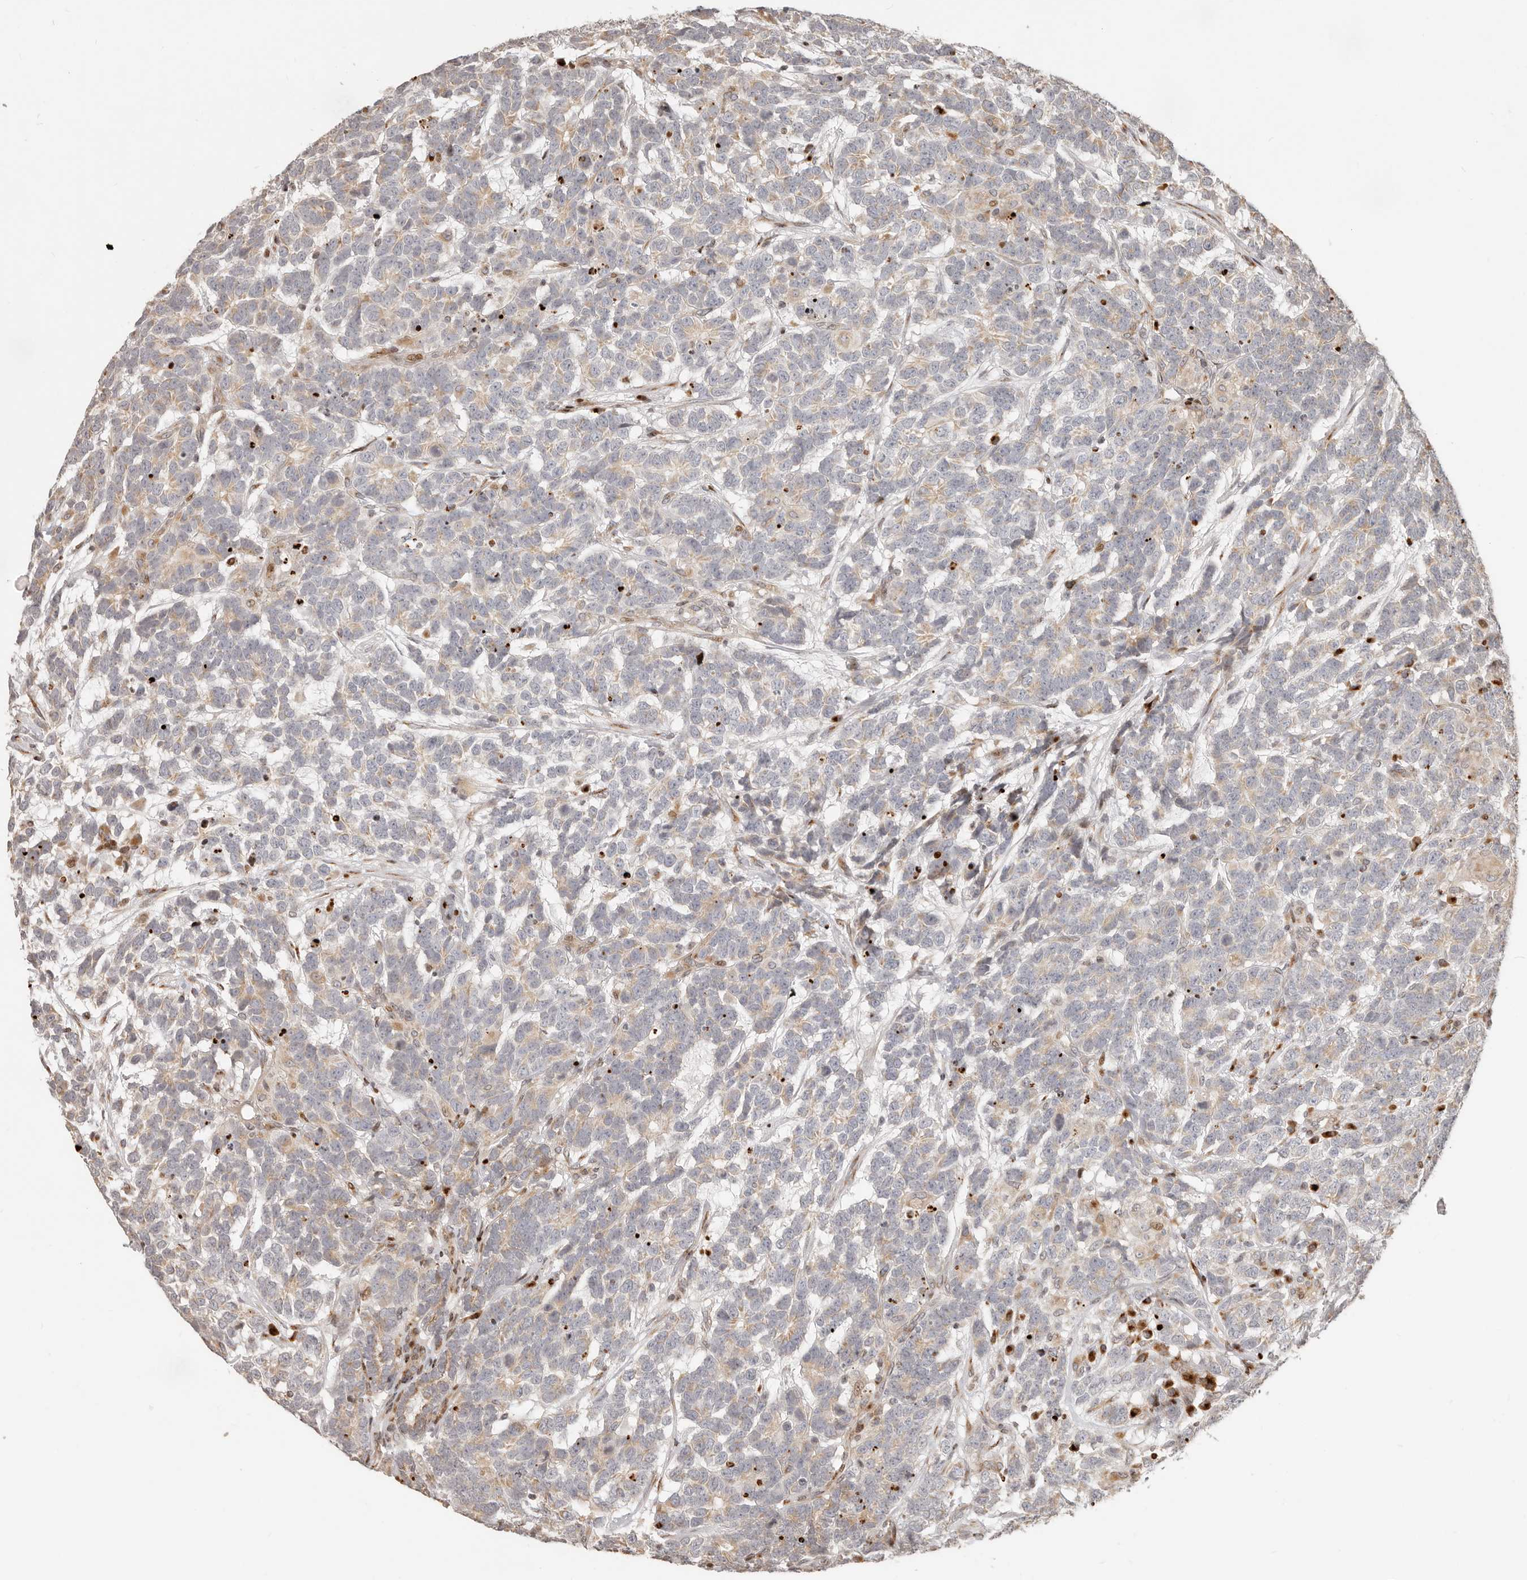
{"staining": {"intensity": "moderate", "quantity": "<25%", "location": "cytoplasmic/membranous"}, "tissue": "testis cancer", "cell_type": "Tumor cells", "image_type": "cancer", "snomed": [{"axis": "morphology", "description": "Carcinoma, Embryonal, NOS"}, {"axis": "topography", "description": "Testis"}], "caption": "IHC (DAB) staining of testis cancer reveals moderate cytoplasmic/membranous protein positivity in approximately <25% of tumor cells.", "gene": "TRIM4", "patient": {"sex": "male", "age": 26}}